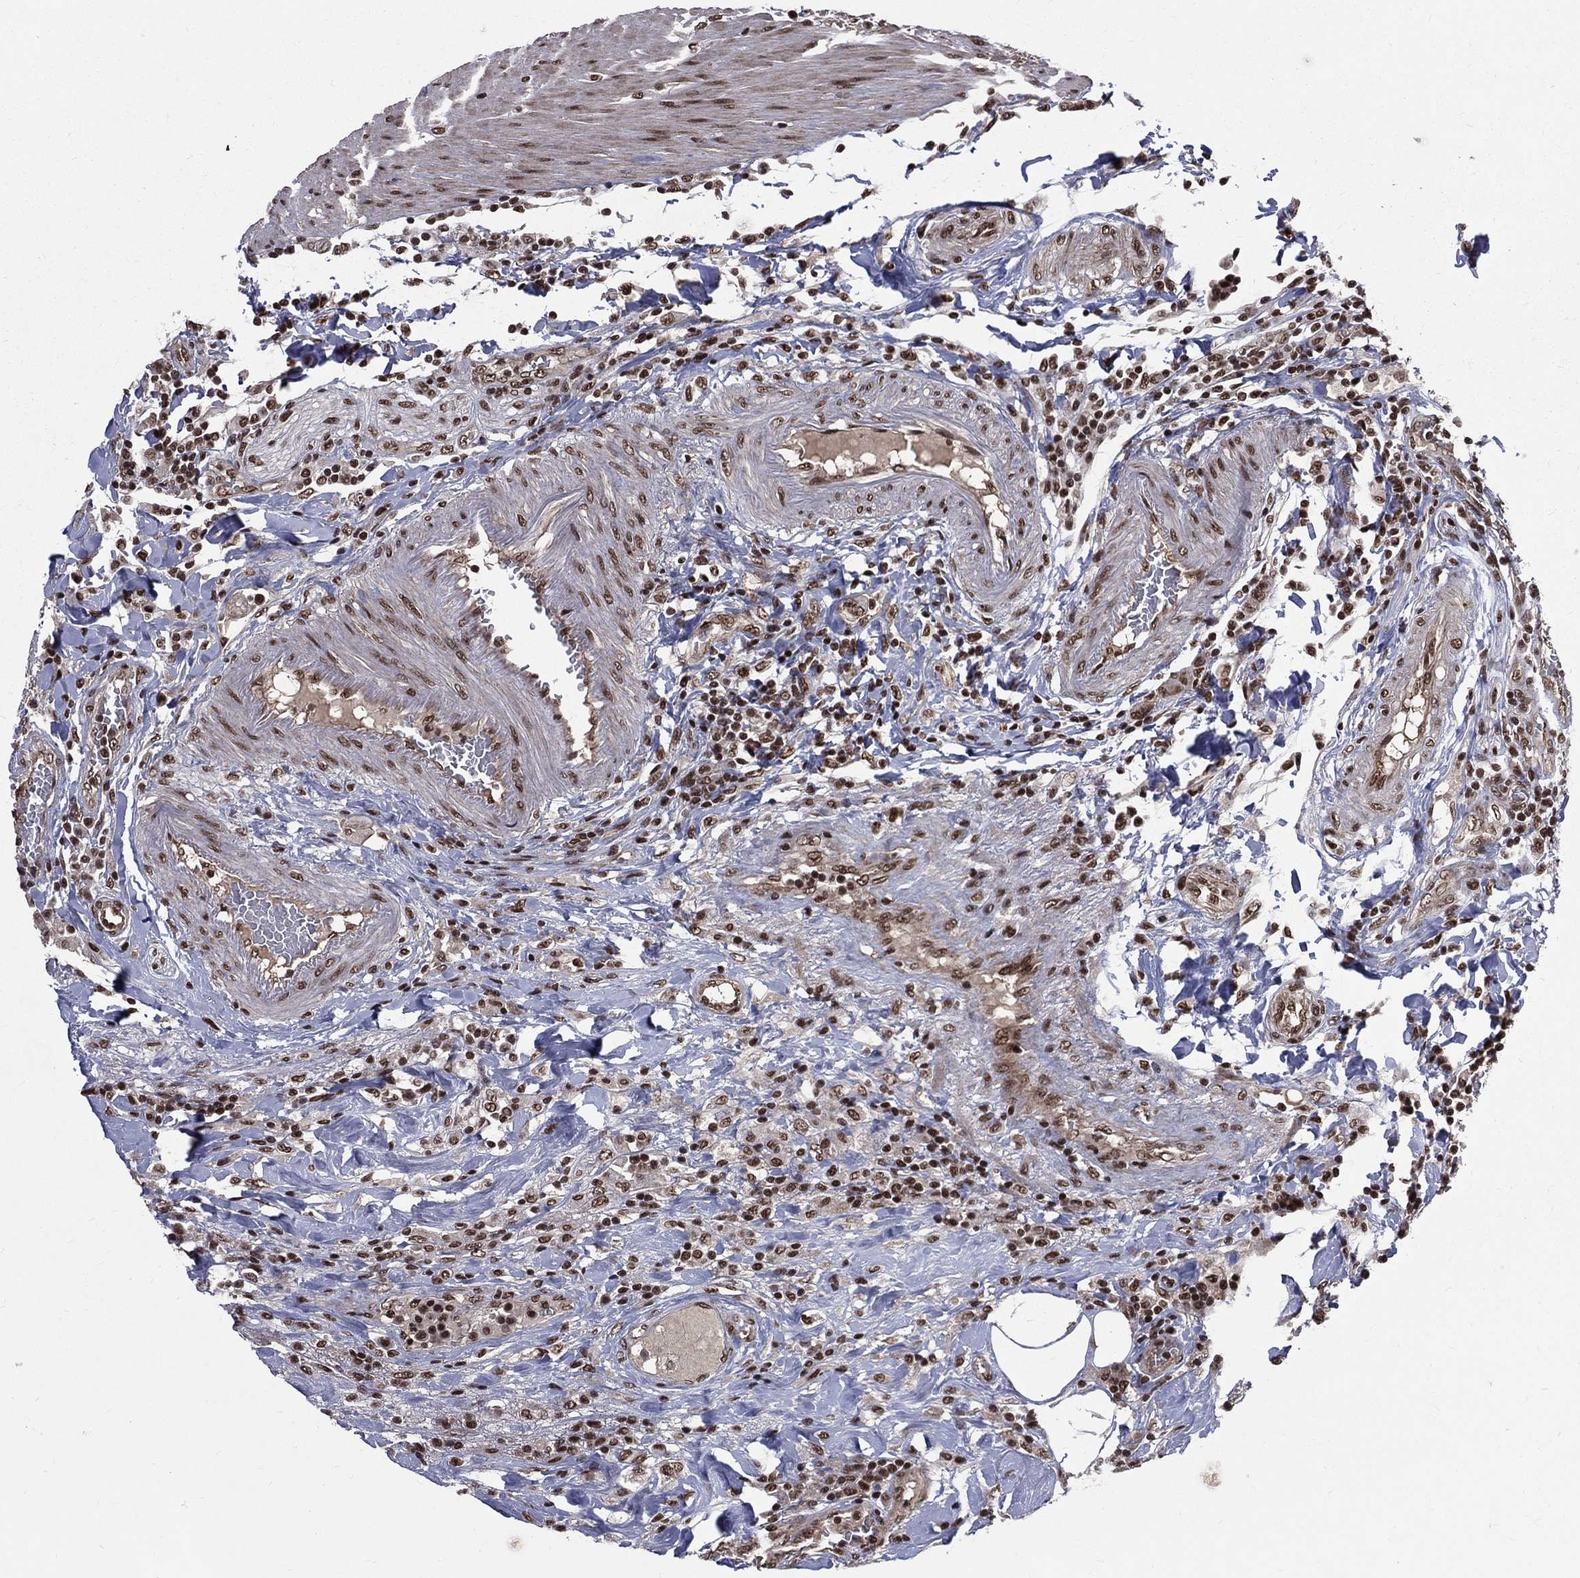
{"staining": {"intensity": "moderate", "quantity": ">75%", "location": "nuclear"}, "tissue": "colorectal cancer", "cell_type": "Tumor cells", "image_type": "cancer", "snomed": [{"axis": "morphology", "description": "Adenocarcinoma, NOS"}, {"axis": "topography", "description": "Colon"}], "caption": "A micrograph showing moderate nuclear positivity in approximately >75% of tumor cells in colorectal cancer (adenocarcinoma), as visualized by brown immunohistochemical staining.", "gene": "SMC3", "patient": {"sex": "female", "age": 48}}